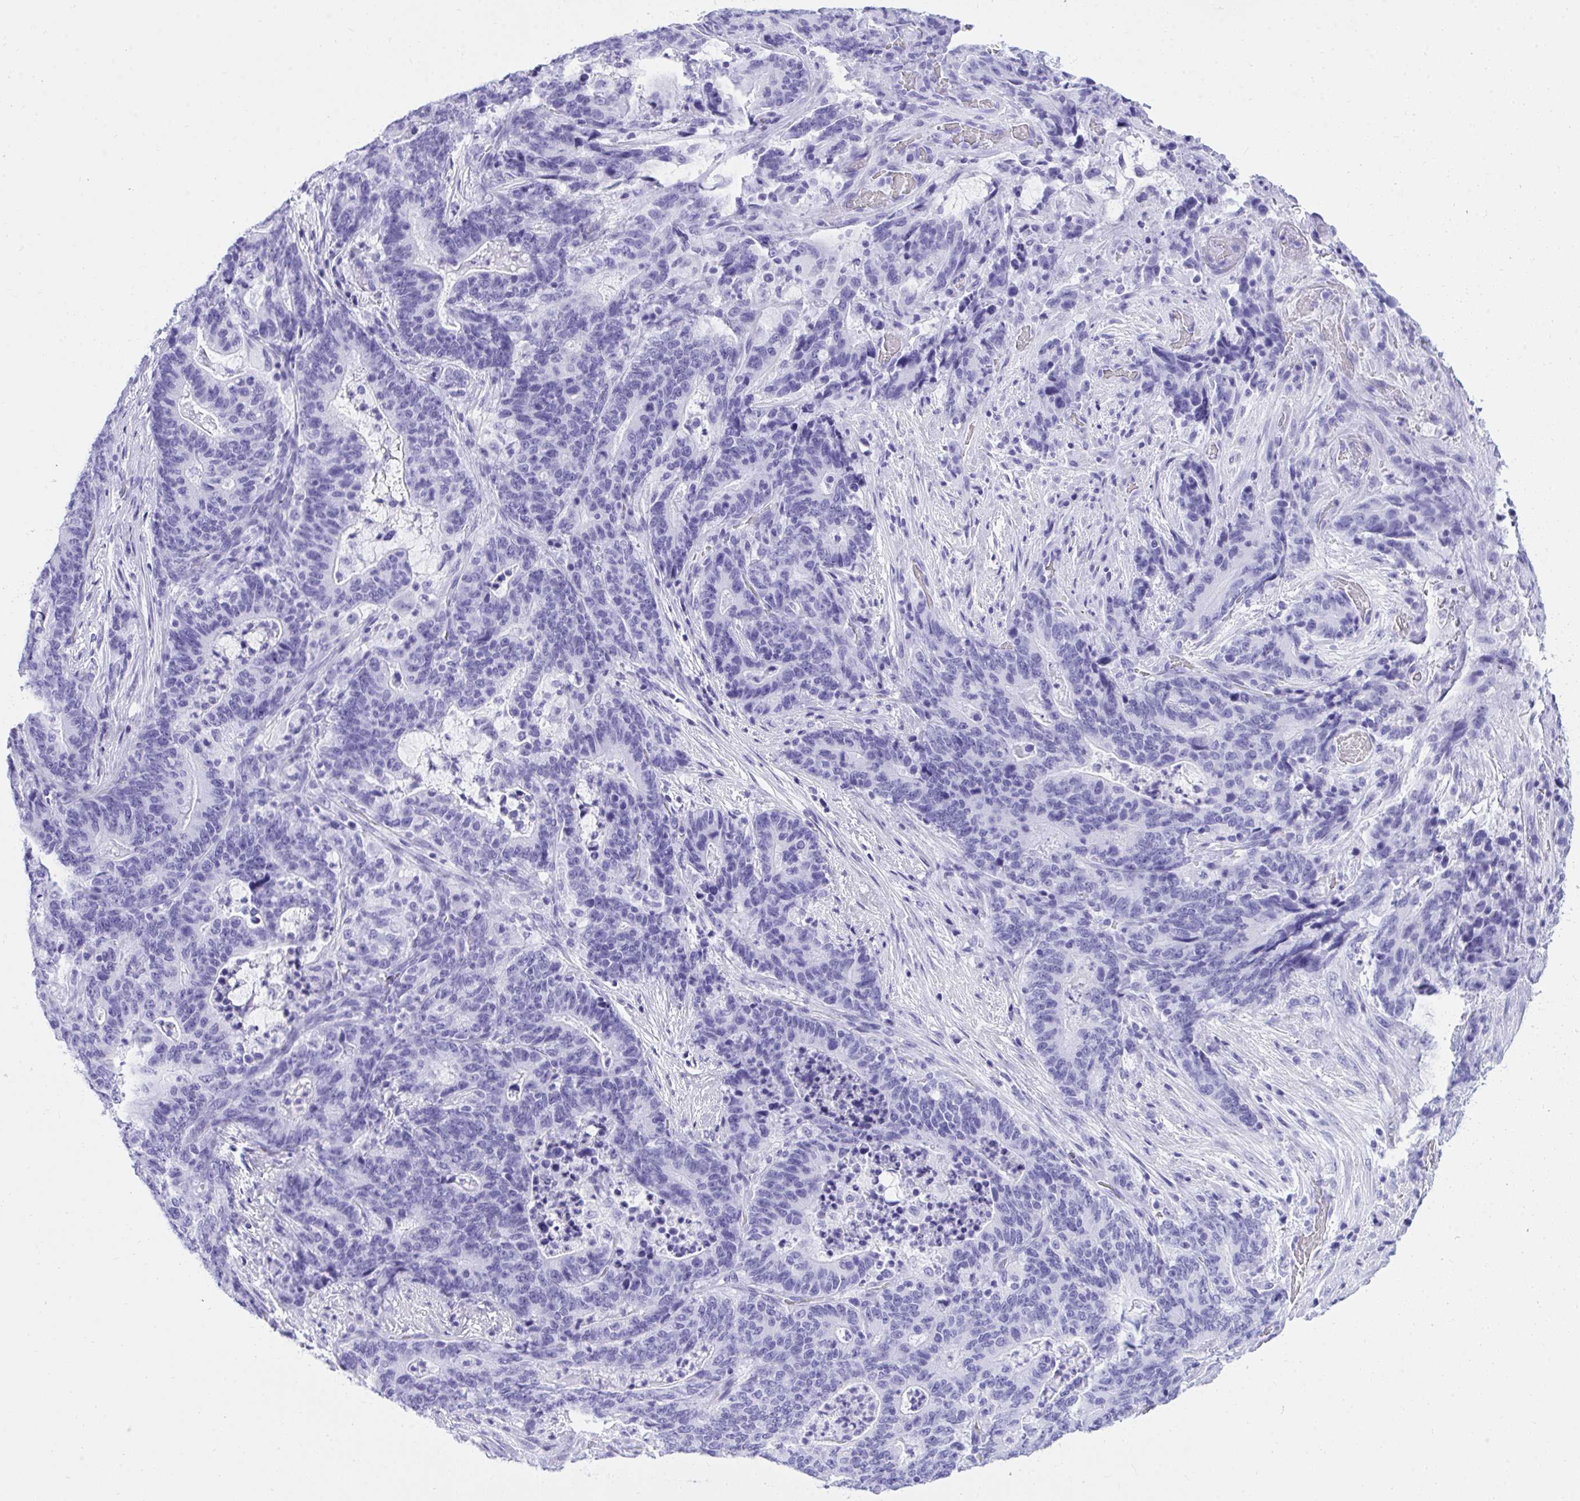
{"staining": {"intensity": "negative", "quantity": "none", "location": "none"}, "tissue": "stomach cancer", "cell_type": "Tumor cells", "image_type": "cancer", "snomed": [{"axis": "morphology", "description": "Normal tissue, NOS"}, {"axis": "morphology", "description": "Adenocarcinoma, NOS"}, {"axis": "topography", "description": "Stomach"}], "caption": "Adenocarcinoma (stomach) stained for a protein using immunohistochemistry exhibits no expression tumor cells.", "gene": "TLN2", "patient": {"sex": "female", "age": 64}}